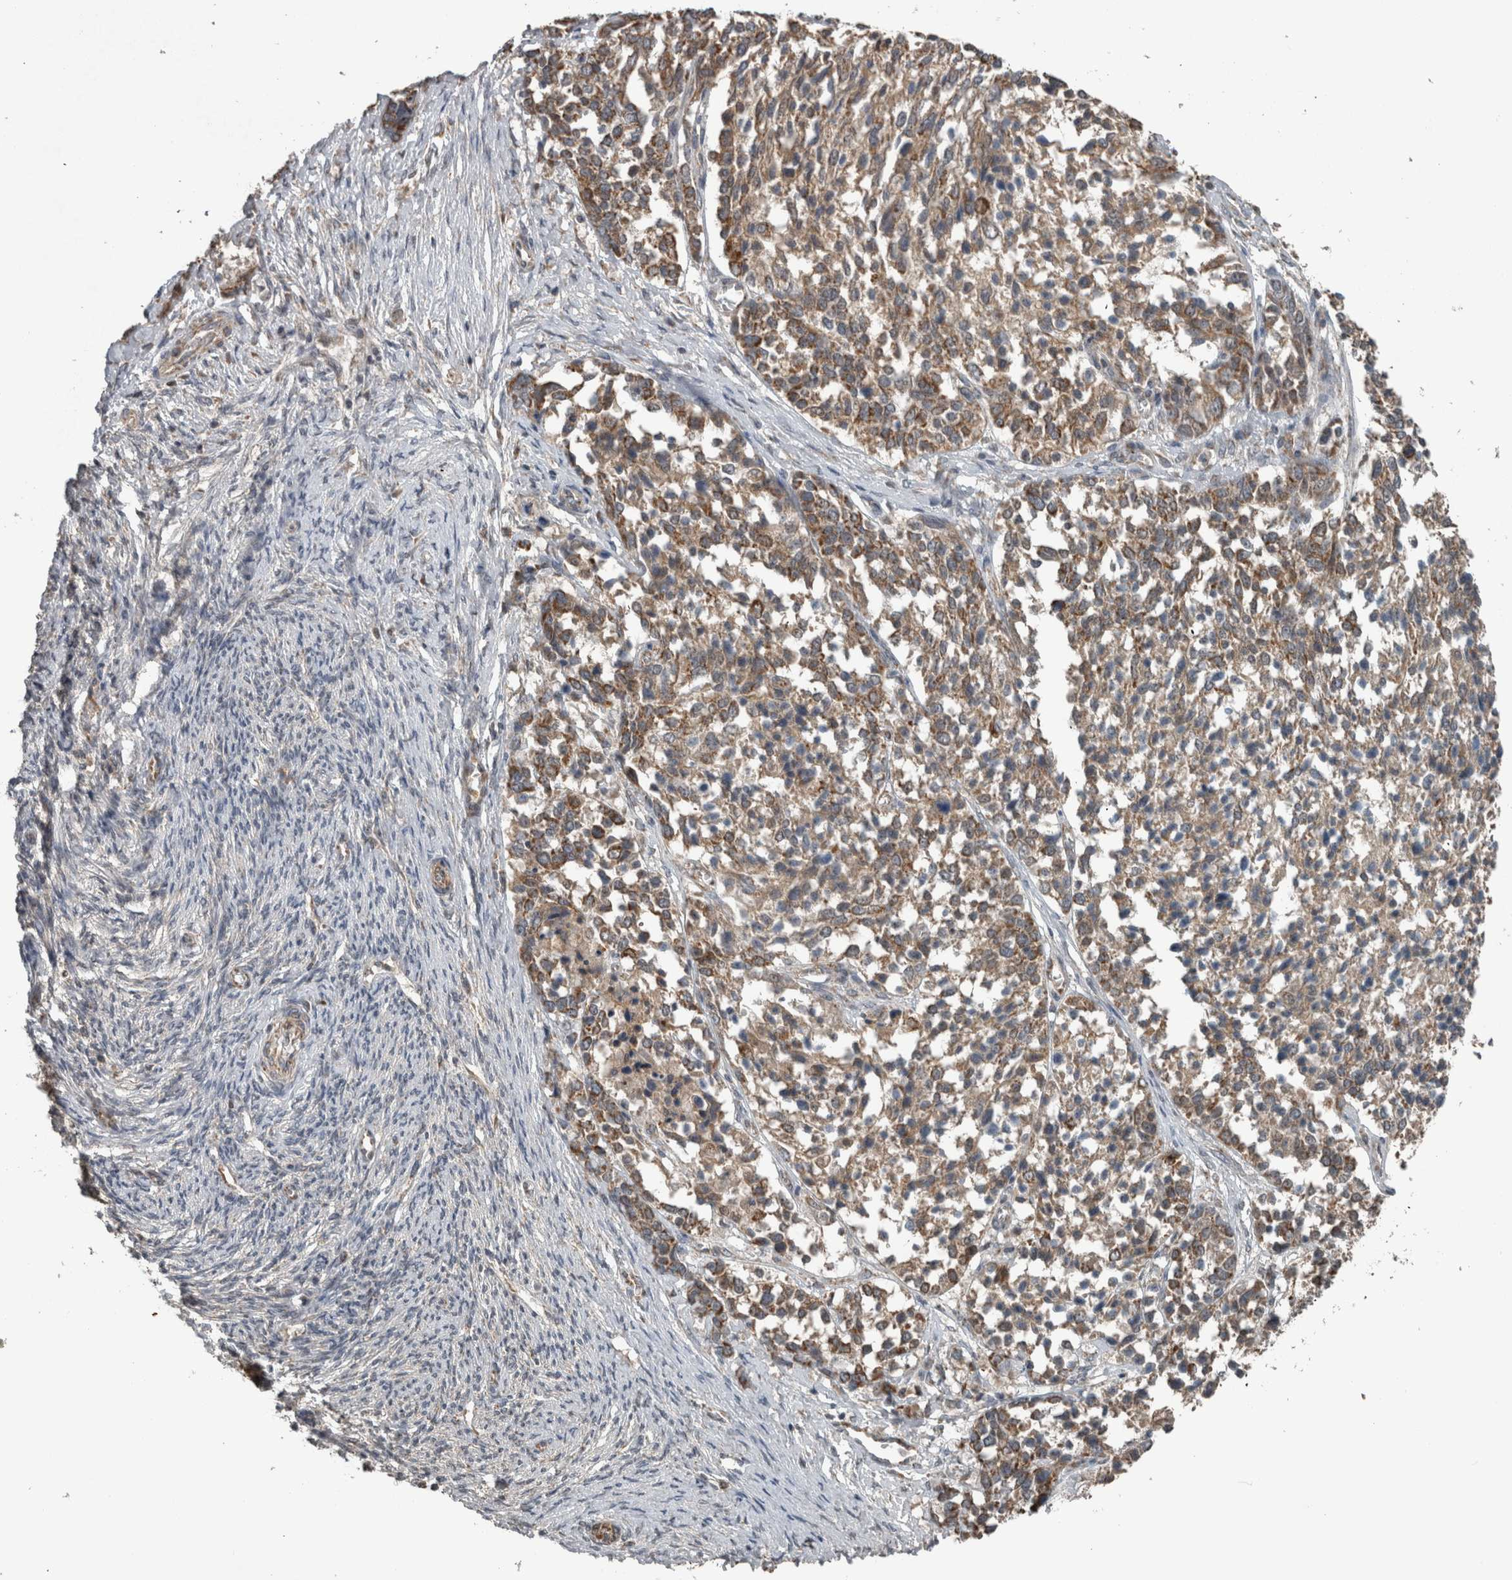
{"staining": {"intensity": "moderate", "quantity": ">75%", "location": "cytoplasmic/membranous"}, "tissue": "ovarian cancer", "cell_type": "Tumor cells", "image_type": "cancer", "snomed": [{"axis": "morphology", "description": "Cystadenocarcinoma, serous, NOS"}, {"axis": "topography", "description": "Ovary"}], "caption": "This micrograph displays IHC staining of human ovarian cancer (serous cystadenocarcinoma), with medium moderate cytoplasmic/membranous positivity in approximately >75% of tumor cells.", "gene": "ARMC1", "patient": {"sex": "female", "age": 44}}